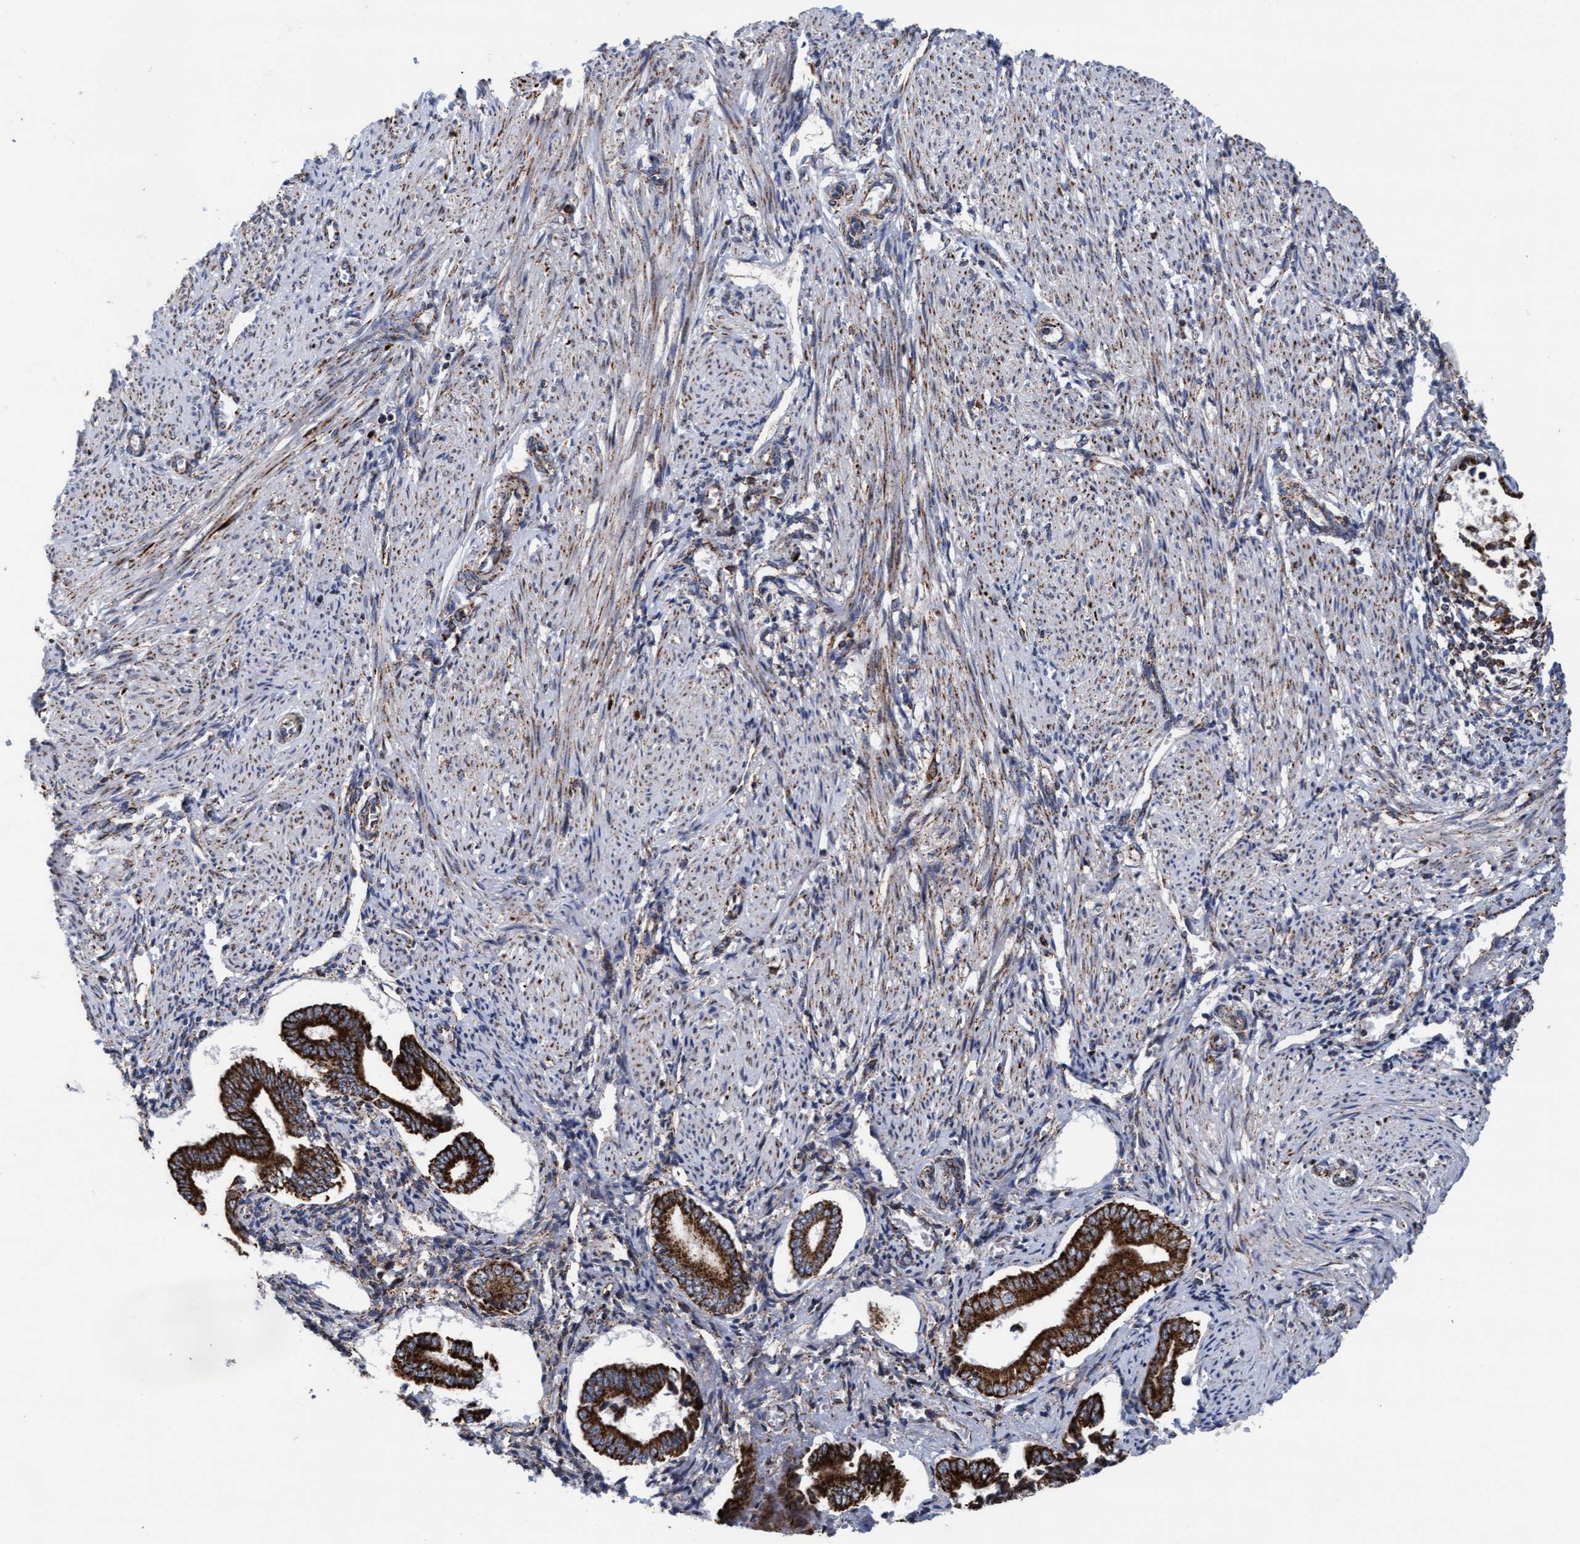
{"staining": {"intensity": "moderate", "quantity": ">75%", "location": "cytoplasmic/membranous"}, "tissue": "endometrium", "cell_type": "Cells in endometrial stroma", "image_type": "normal", "snomed": [{"axis": "morphology", "description": "Normal tissue, NOS"}, {"axis": "topography", "description": "Endometrium"}], "caption": "Cells in endometrial stroma reveal medium levels of moderate cytoplasmic/membranous expression in approximately >75% of cells in unremarkable human endometrium. (DAB (3,3'-diaminobenzidine) = brown stain, brightfield microscopy at high magnification).", "gene": "MRPL38", "patient": {"sex": "female", "age": 42}}